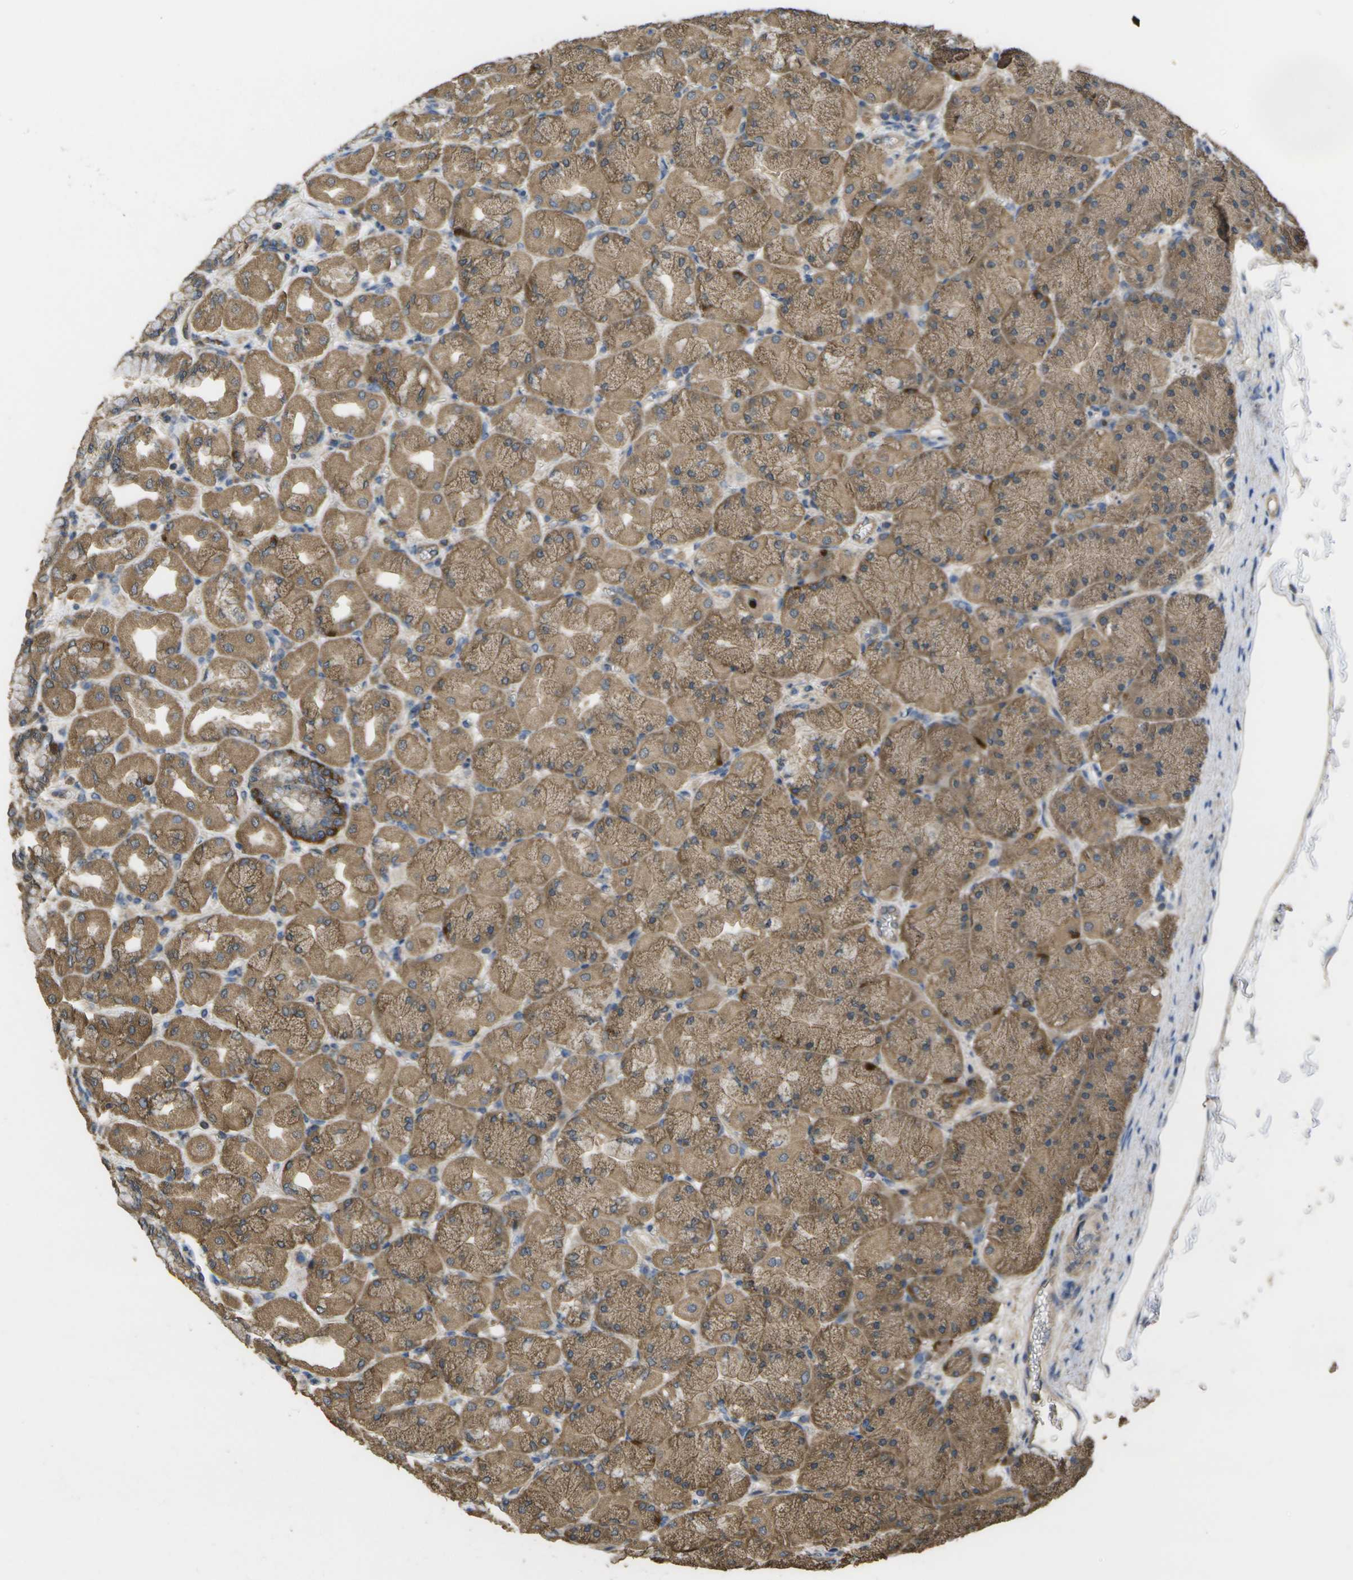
{"staining": {"intensity": "moderate", "quantity": ">75%", "location": "cytoplasmic/membranous"}, "tissue": "stomach", "cell_type": "Glandular cells", "image_type": "normal", "snomed": [{"axis": "morphology", "description": "Normal tissue, NOS"}, {"axis": "topography", "description": "Stomach, upper"}], "caption": "Protein positivity by IHC displays moderate cytoplasmic/membranous staining in approximately >75% of glandular cells in unremarkable stomach.", "gene": "SACS", "patient": {"sex": "female", "age": 56}}